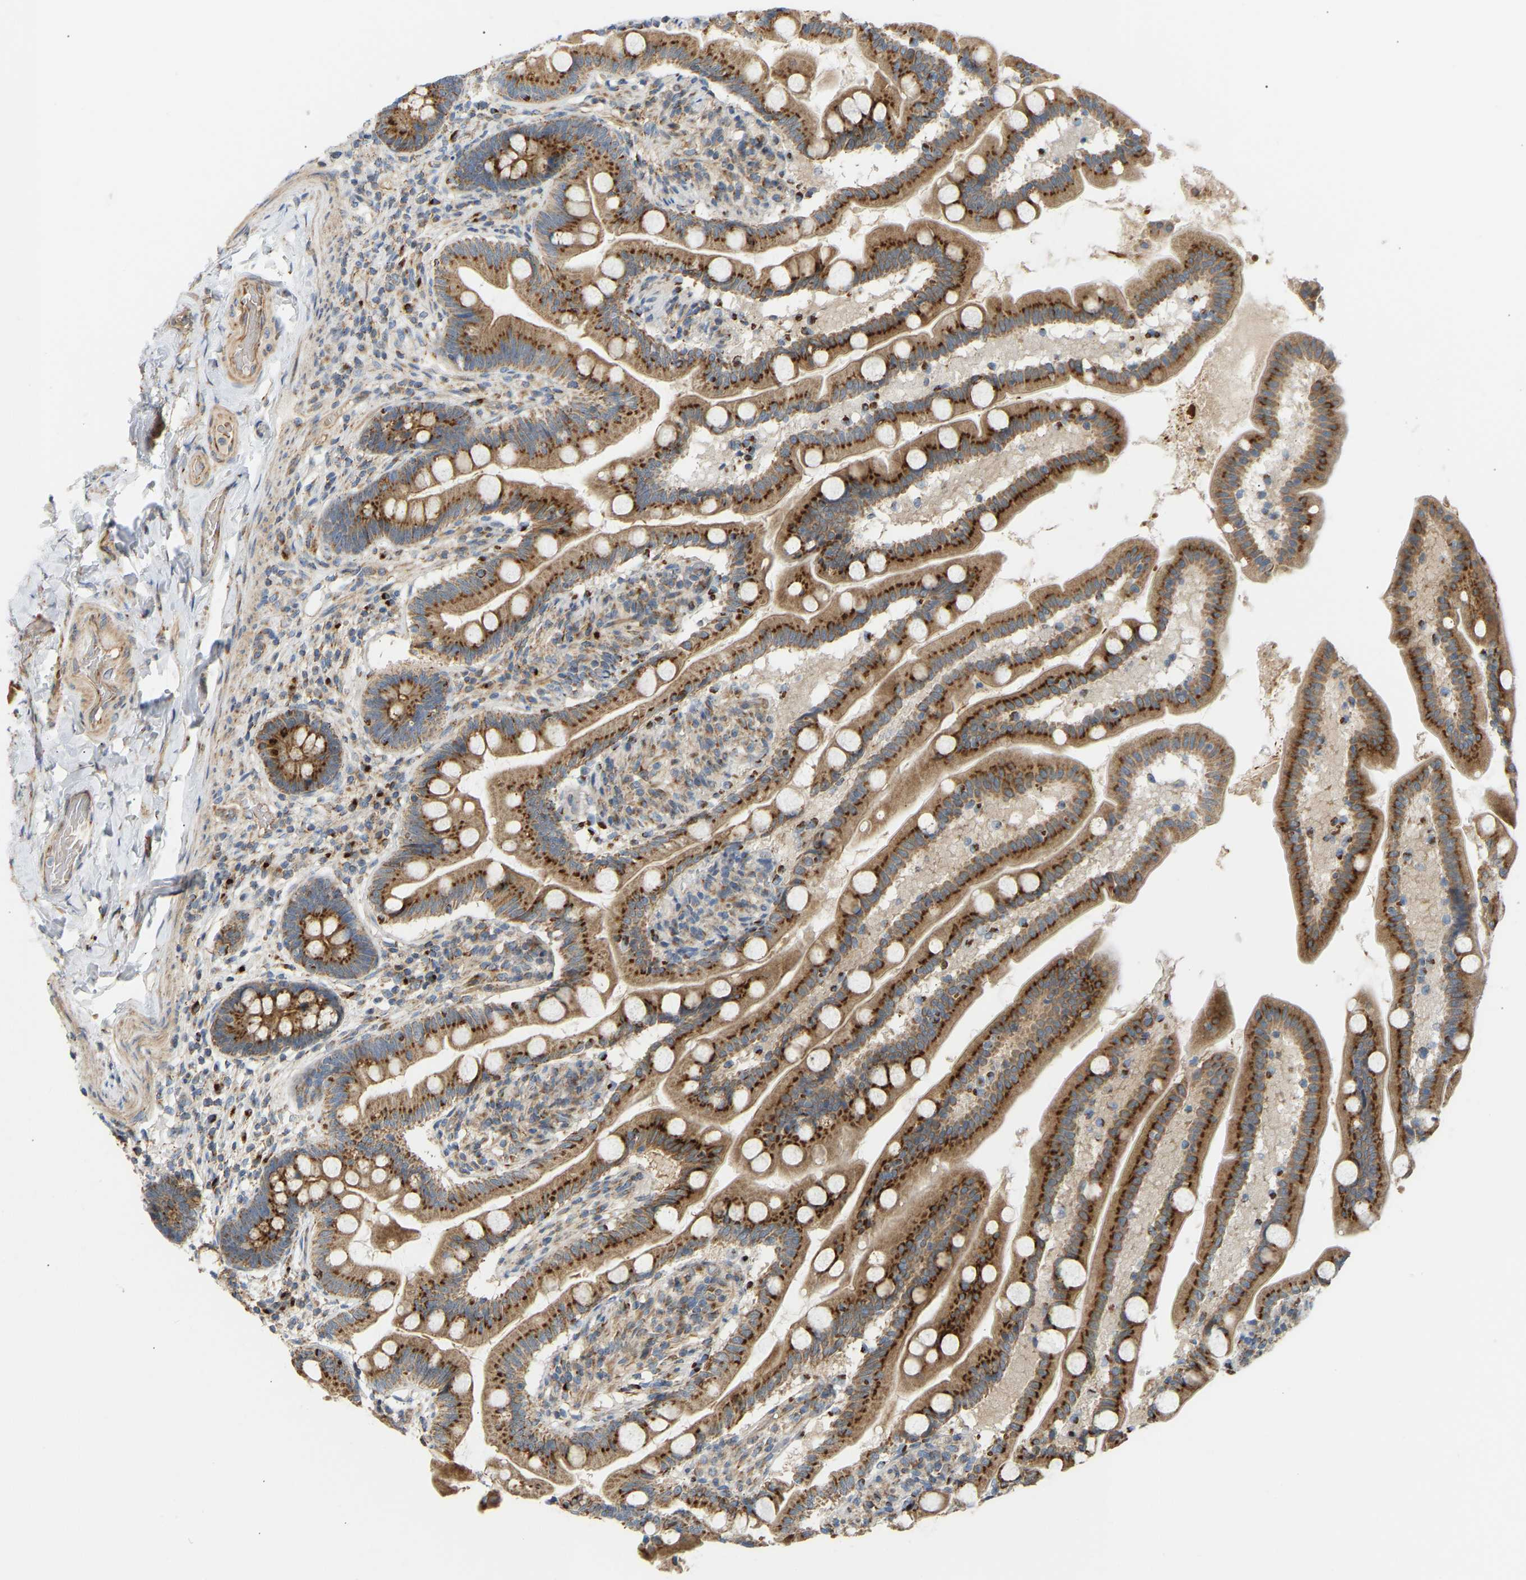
{"staining": {"intensity": "strong", "quantity": ">75%", "location": "cytoplasmic/membranous"}, "tissue": "small intestine", "cell_type": "Glandular cells", "image_type": "normal", "snomed": [{"axis": "morphology", "description": "Normal tissue, NOS"}, {"axis": "topography", "description": "Small intestine"}], "caption": "Brown immunohistochemical staining in normal human small intestine exhibits strong cytoplasmic/membranous expression in about >75% of glandular cells.", "gene": "YIPF2", "patient": {"sex": "female", "age": 56}}